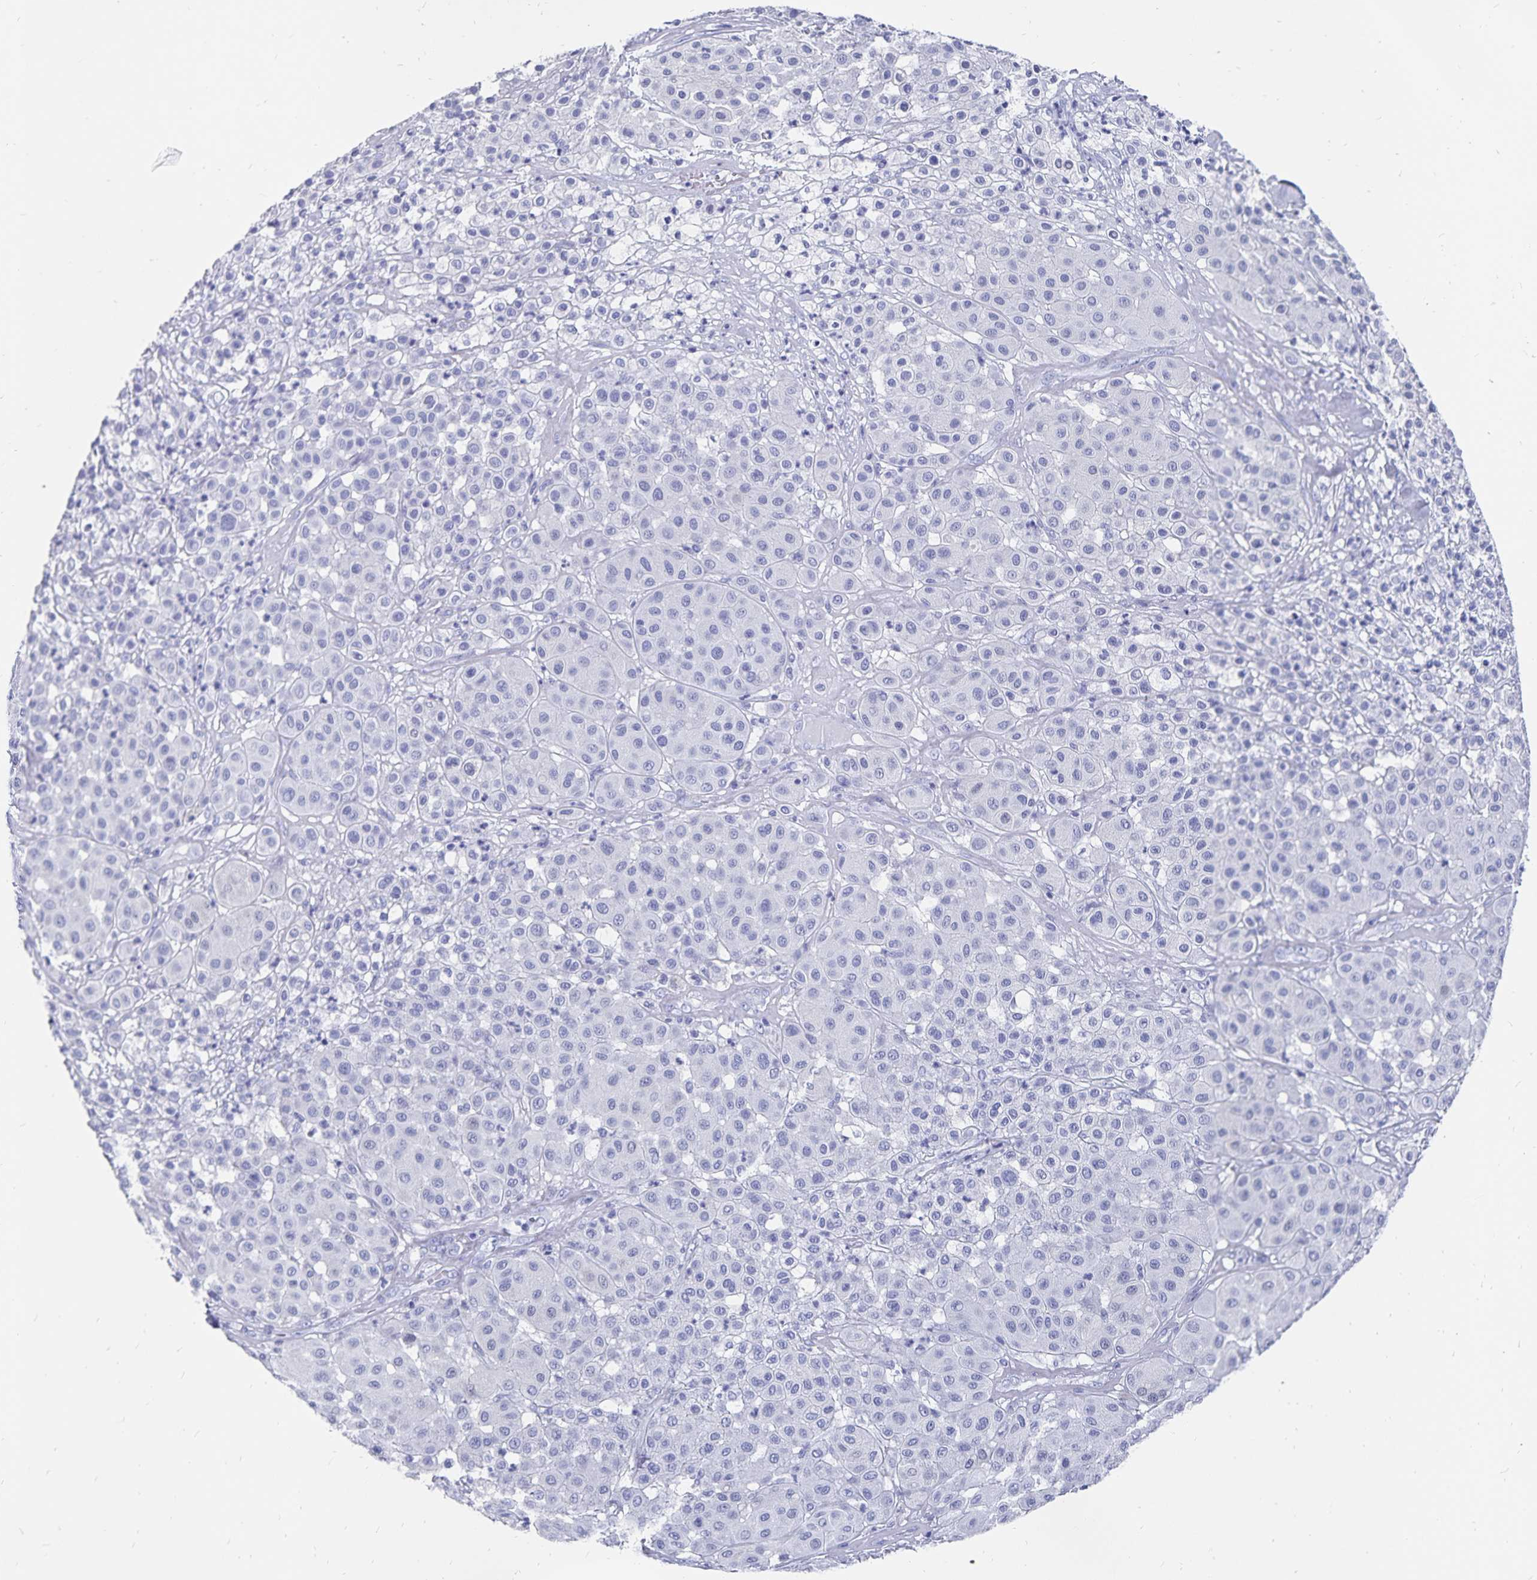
{"staining": {"intensity": "negative", "quantity": "none", "location": "none"}, "tissue": "melanoma", "cell_type": "Tumor cells", "image_type": "cancer", "snomed": [{"axis": "morphology", "description": "Malignant melanoma, Metastatic site"}, {"axis": "topography", "description": "Smooth muscle"}], "caption": "A high-resolution photomicrograph shows immunohistochemistry staining of melanoma, which exhibits no significant expression in tumor cells. Brightfield microscopy of immunohistochemistry (IHC) stained with DAB (brown) and hematoxylin (blue), captured at high magnification.", "gene": "ADH1A", "patient": {"sex": "male", "age": 41}}